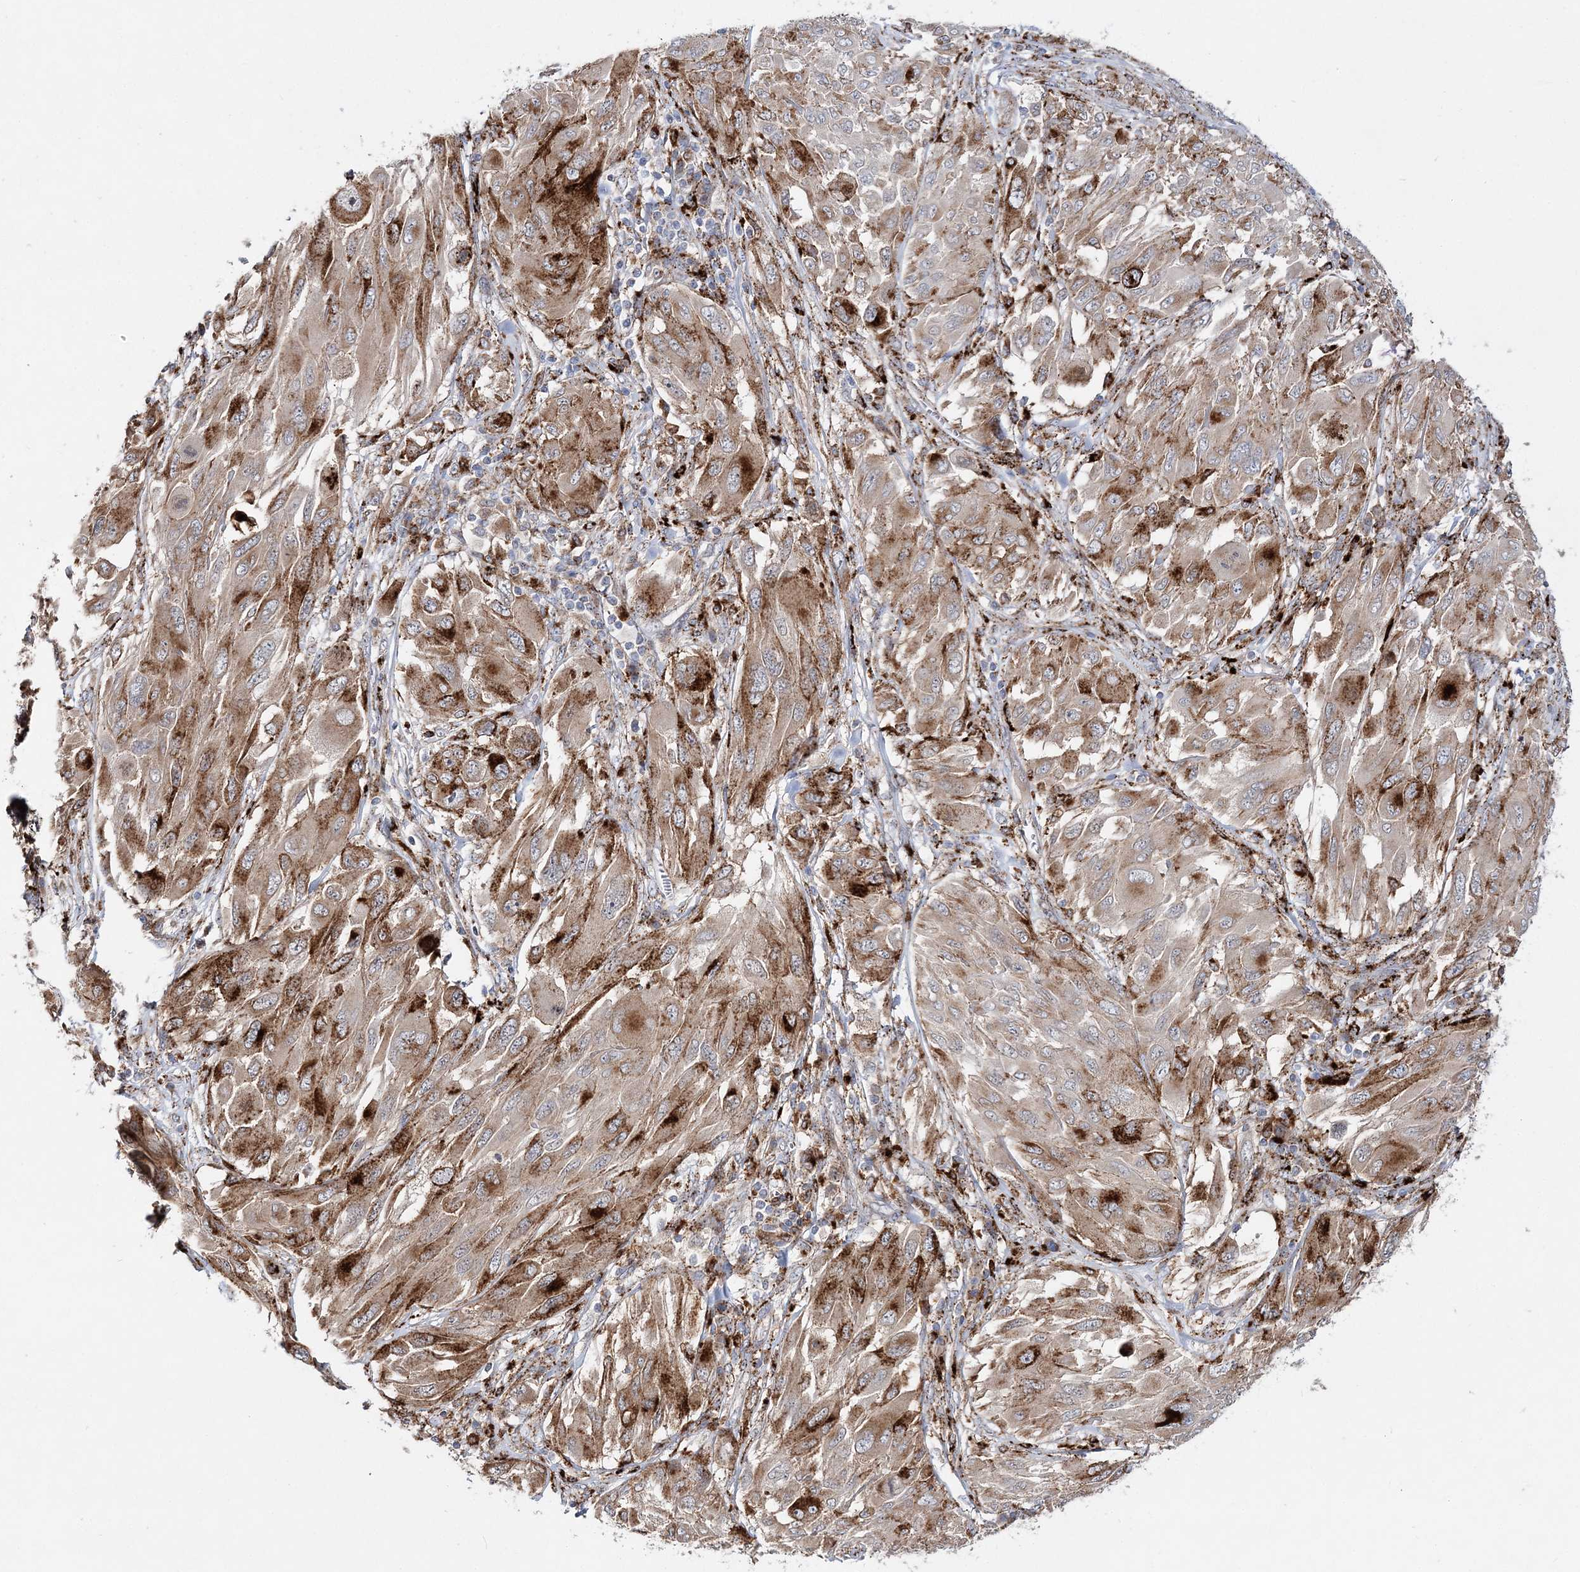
{"staining": {"intensity": "moderate", "quantity": ">75%", "location": "cytoplasmic/membranous"}, "tissue": "melanoma", "cell_type": "Tumor cells", "image_type": "cancer", "snomed": [{"axis": "morphology", "description": "Malignant melanoma, NOS"}, {"axis": "topography", "description": "Skin"}], "caption": "Protein expression analysis of melanoma displays moderate cytoplasmic/membranous positivity in about >75% of tumor cells. The protein of interest is stained brown, and the nuclei are stained in blue (DAB (3,3'-diaminobenzidine) IHC with brightfield microscopy, high magnification).", "gene": "C3orf38", "patient": {"sex": "female", "age": 91}}